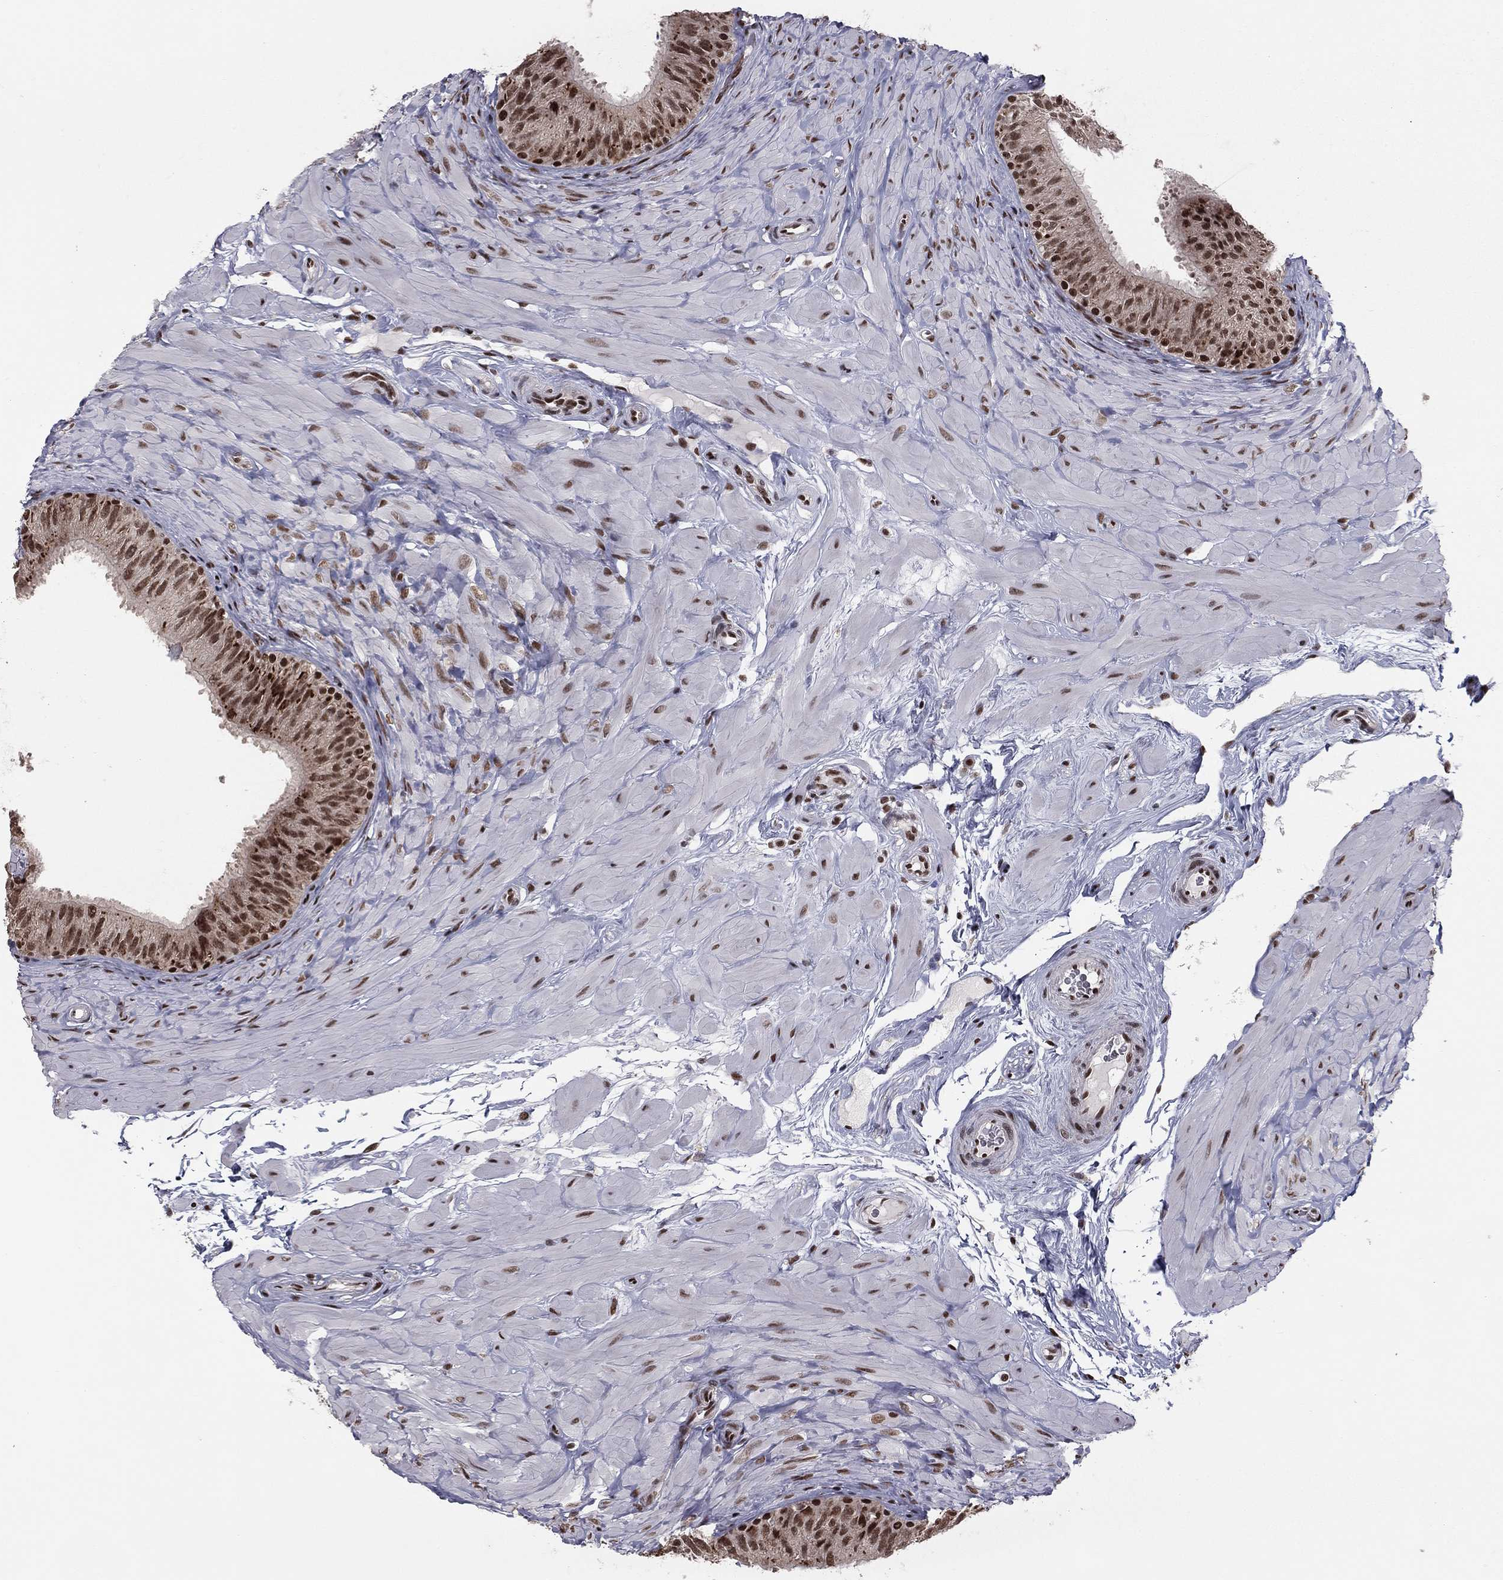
{"staining": {"intensity": "strong", "quantity": ">75%", "location": "nuclear"}, "tissue": "epididymis", "cell_type": "Glandular cells", "image_type": "normal", "snomed": [{"axis": "morphology", "description": "Normal tissue, NOS"}, {"axis": "topography", "description": "Epididymis"}], "caption": "Immunohistochemical staining of benign human epididymis displays >75% levels of strong nuclear protein staining in about >75% of glandular cells. The staining was performed using DAB (3,3'-diaminobenzidine), with brown indicating positive protein expression. Nuclei are stained blue with hematoxylin.", "gene": "NFYB", "patient": {"sex": "male", "age": 34}}